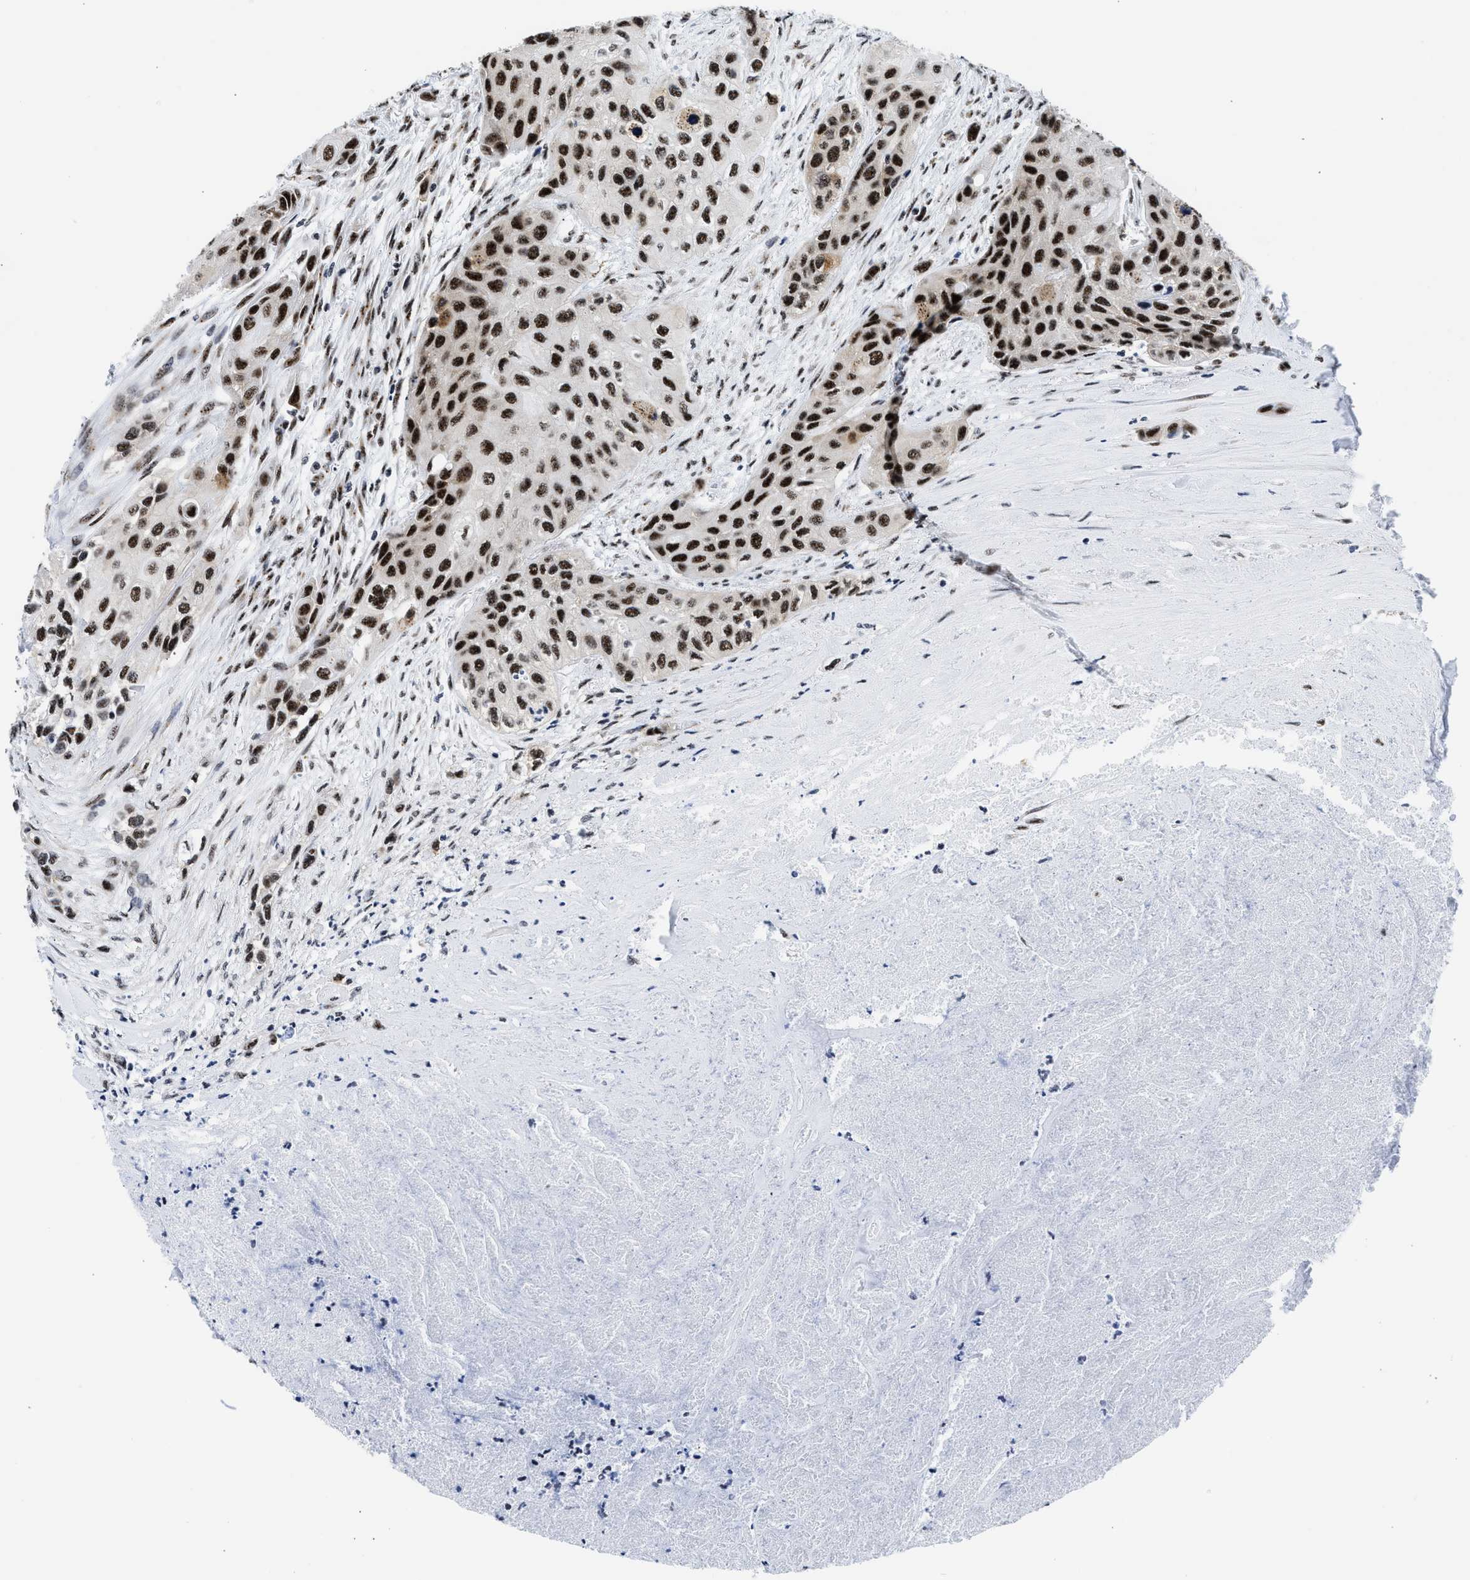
{"staining": {"intensity": "strong", "quantity": ">75%", "location": "nuclear"}, "tissue": "urothelial cancer", "cell_type": "Tumor cells", "image_type": "cancer", "snomed": [{"axis": "morphology", "description": "Urothelial carcinoma, High grade"}, {"axis": "topography", "description": "Urinary bladder"}], "caption": "A high amount of strong nuclear positivity is identified in approximately >75% of tumor cells in high-grade urothelial carcinoma tissue.", "gene": "RBM8A", "patient": {"sex": "female", "age": 56}}